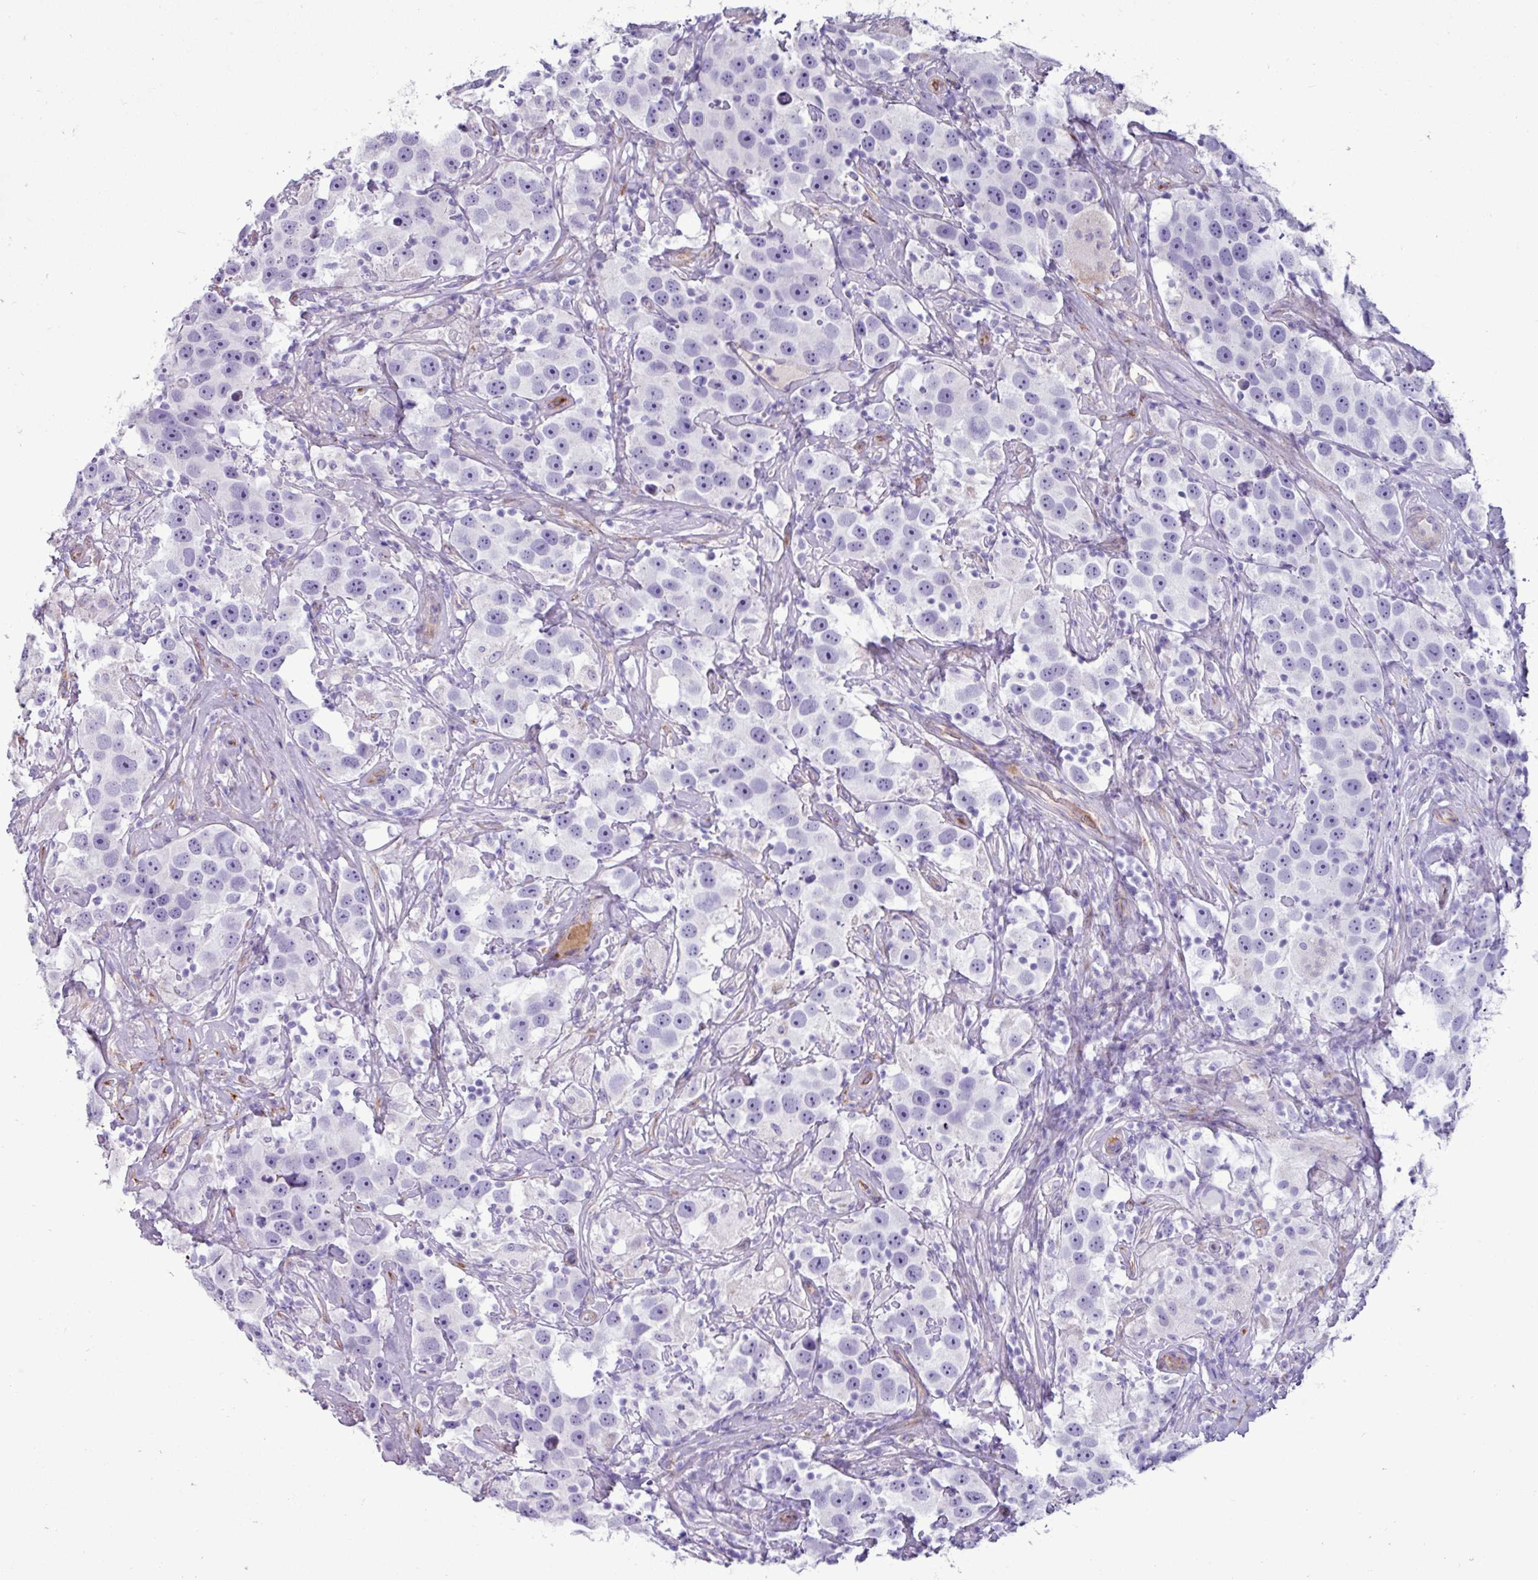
{"staining": {"intensity": "negative", "quantity": "none", "location": "none"}, "tissue": "testis cancer", "cell_type": "Tumor cells", "image_type": "cancer", "snomed": [{"axis": "morphology", "description": "Seminoma, NOS"}, {"axis": "topography", "description": "Testis"}], "caption": "Immunohistochemistry image of human seminoma (testis) stained for a protein (brown), which reveals no staining in tumor cells.", "gene": "PPP1R35", "patient": {"sex": "male", "age": 49}}